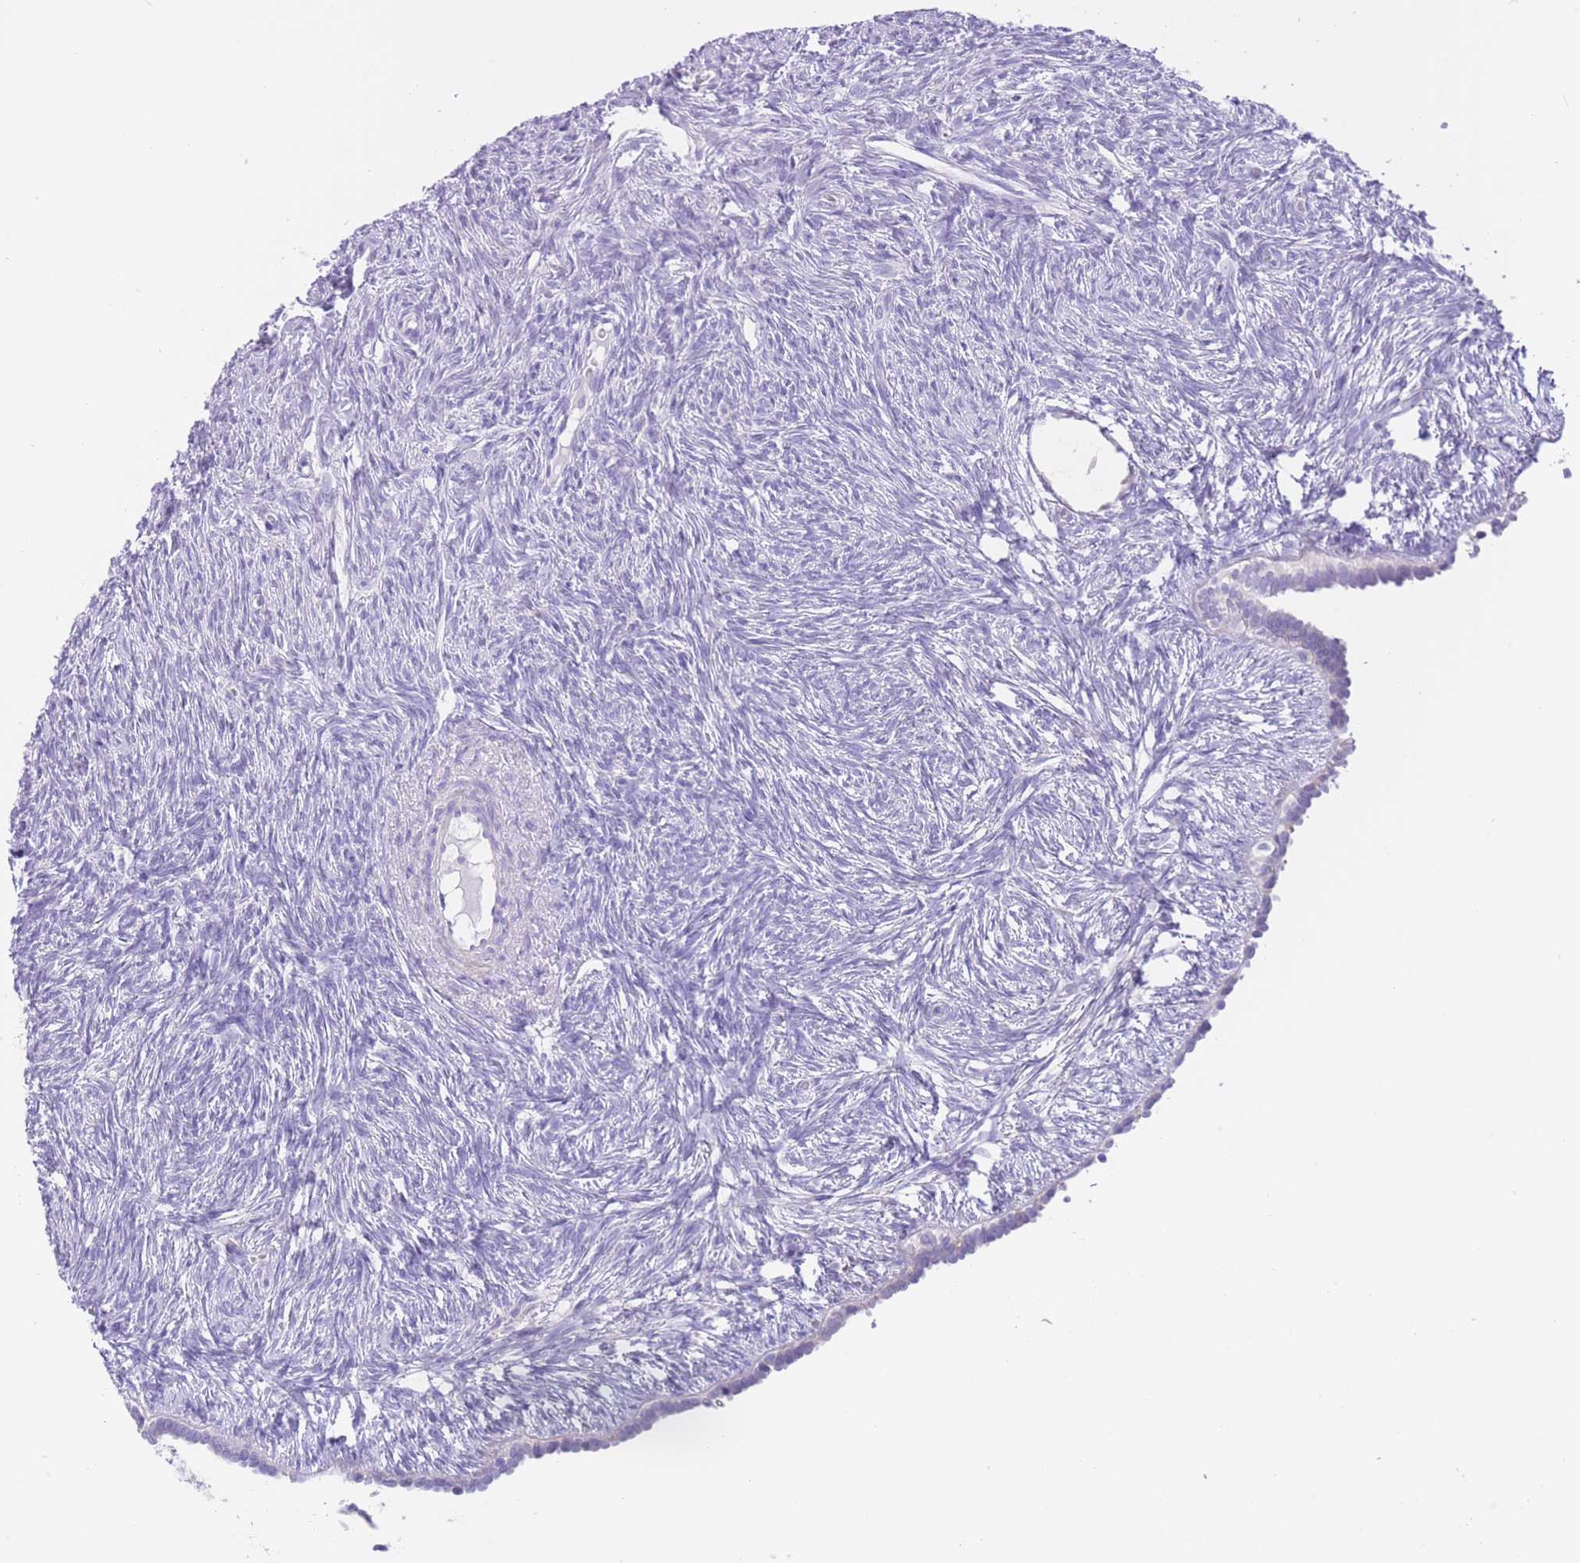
{"staining": {"intensity": "strong", "quantity": "<25%", "location": "cytoplasmic/membranous"}, "tissue": "ovary", "cell_type": "Follicle cells", "image_type": "normal", "snomed": [{"axis": "morphology", "description": "Normal tissue, NOS"}, {"axis": "topography", "description": "Ovary"}], "caption": "Immunohistochemistry (IHC) of unremarkable human ovary displays medium levels of strong cytoplasmic/membranous positivity in about <25% of follicle cells. The staining was performed using DAB to visualize the protein expression in brown, while the nuclei were stained in blue with hematoxylin (Magnification: 20x).", "gene": "QTRT1", "patient": {"sex": "female", "age": 51}}